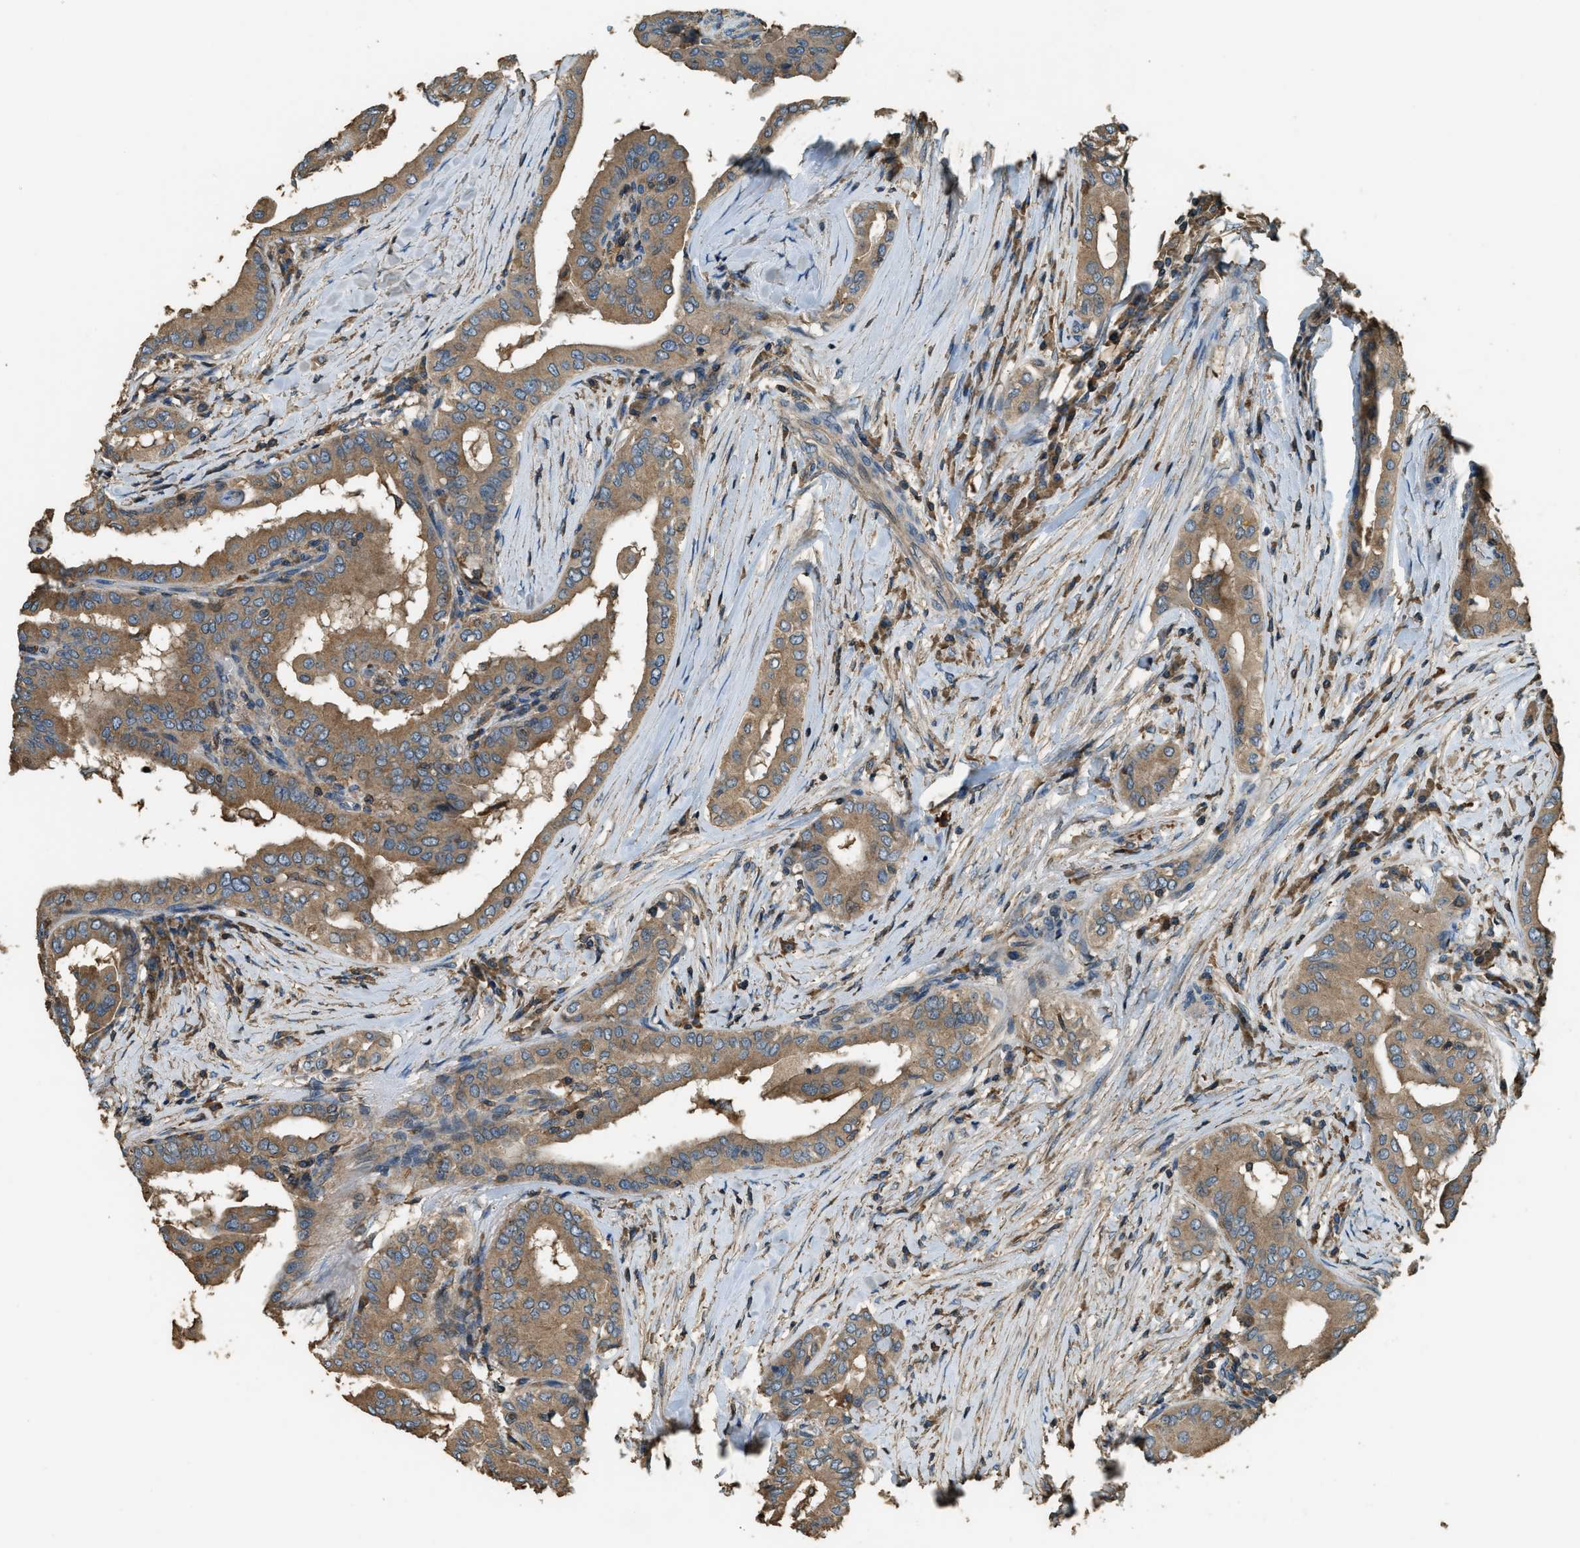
{"staining": {"intensity": "moderate", "quantity": ">75%", "location": "cytoplasmic/membranous"}, "tissue": "thyroid cancer", "cell_type": "Tumor cells", "image_type": "cancer", "snomed": [{"axis": "morphology", "description": "Papillary adenocarcinoma, NOS"}, {"axis": "topography", "description": "Thyroid gland"}], "caption": "Approximately >75% of tumor cells in thyroid cancer (papillary adenocarcinoma) show moderate cytoplasmic/membranous protein staining as visualized by brown immunohistochemical staining.", "gene": "ERGIC1", "patient": {"sex": "male", "age": 33}}